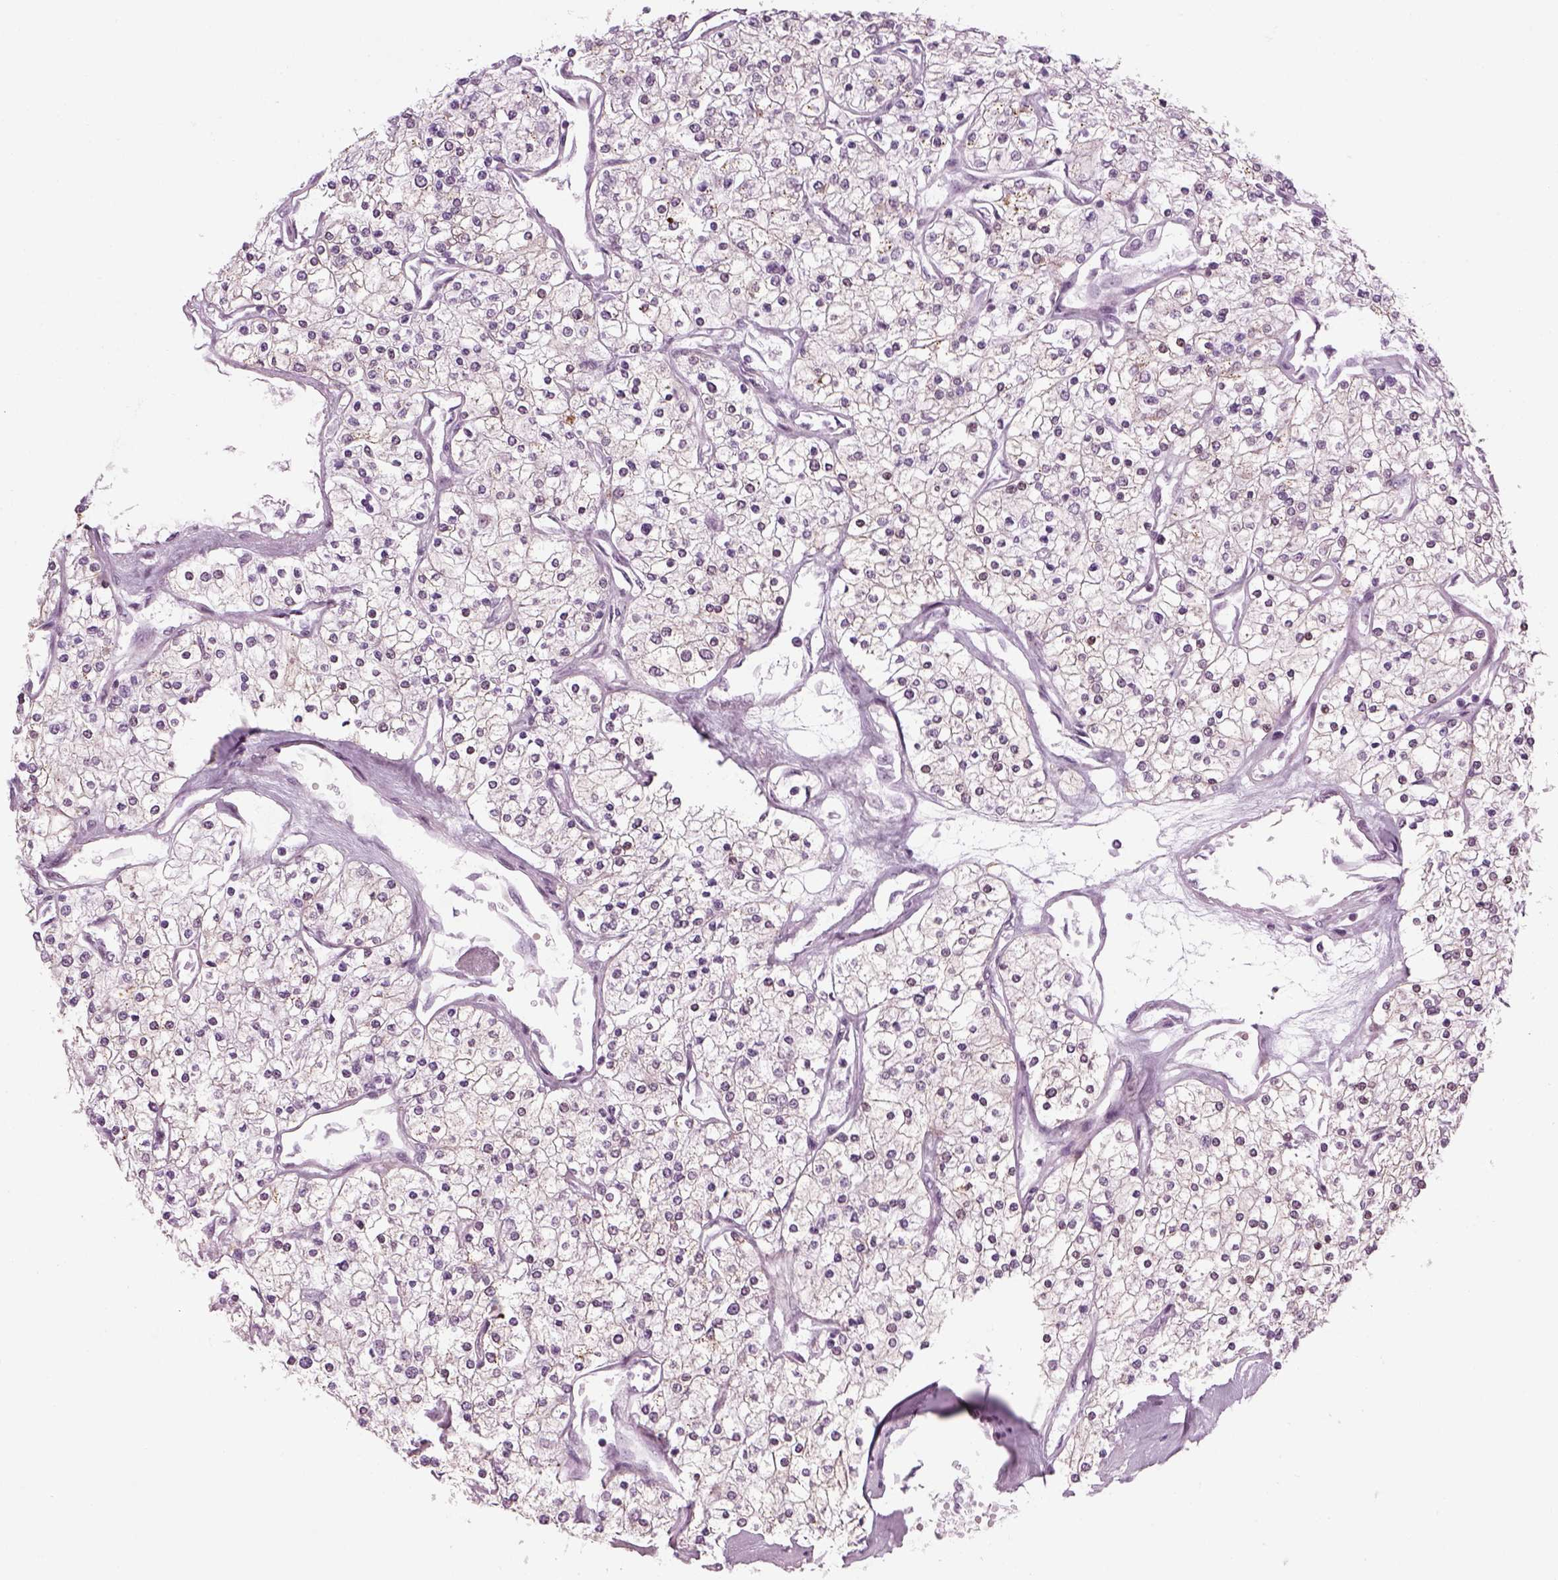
{"staining": {"intensity": "negative", "quantity": "none", "location": "none"}, "tissue": "renal cancer", "cell_type": "Tumor cells", "image_type": "cancer", "snomed": [{"axis": "morphology", "description": "Adenocarcinoma, NOS"}, {"axis": "topography", "description": "Kidney"}], "caption": "IHC of human renal cancer shows no positivity in tumor cells.", "gene": "KCNG2", "patient": {"sex": "male", "age": 80}}